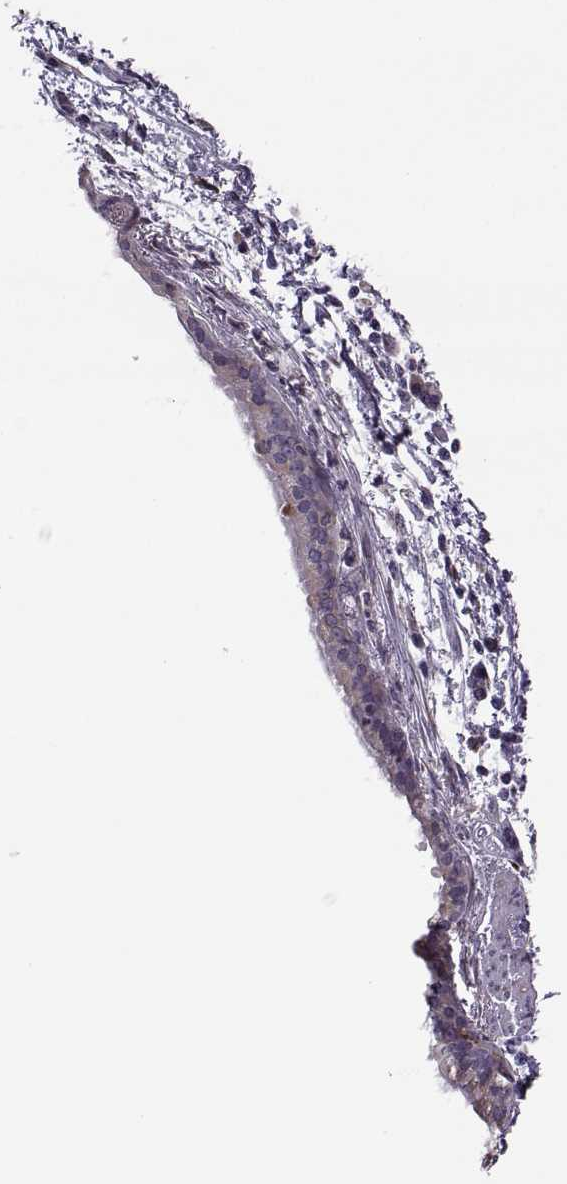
{"staining": {"intensity": "weak", "quantity": "<25%", "location": "cytoplasmic/membranous"}, "tissue": "bronchus", "cell_type": "Respiratory epithelial cells", "image_type": "normal", "snomed": [{"axis": "morphology", "description": "Normal tissue, NOS"}, {"axis": "morphology", "description": "Squamous cell carcinoma, NOS"}, {"axis": "topography", "description": "Bronchus"}, {"axis": "topography", "description": "Lung"}], "caption": "Immunohistochemical staining of normal bronchus reveals no significant staining in respiratory epithelial cells.", "gene": "LETM2", "patient": {"sex": "male", "age": 69}}